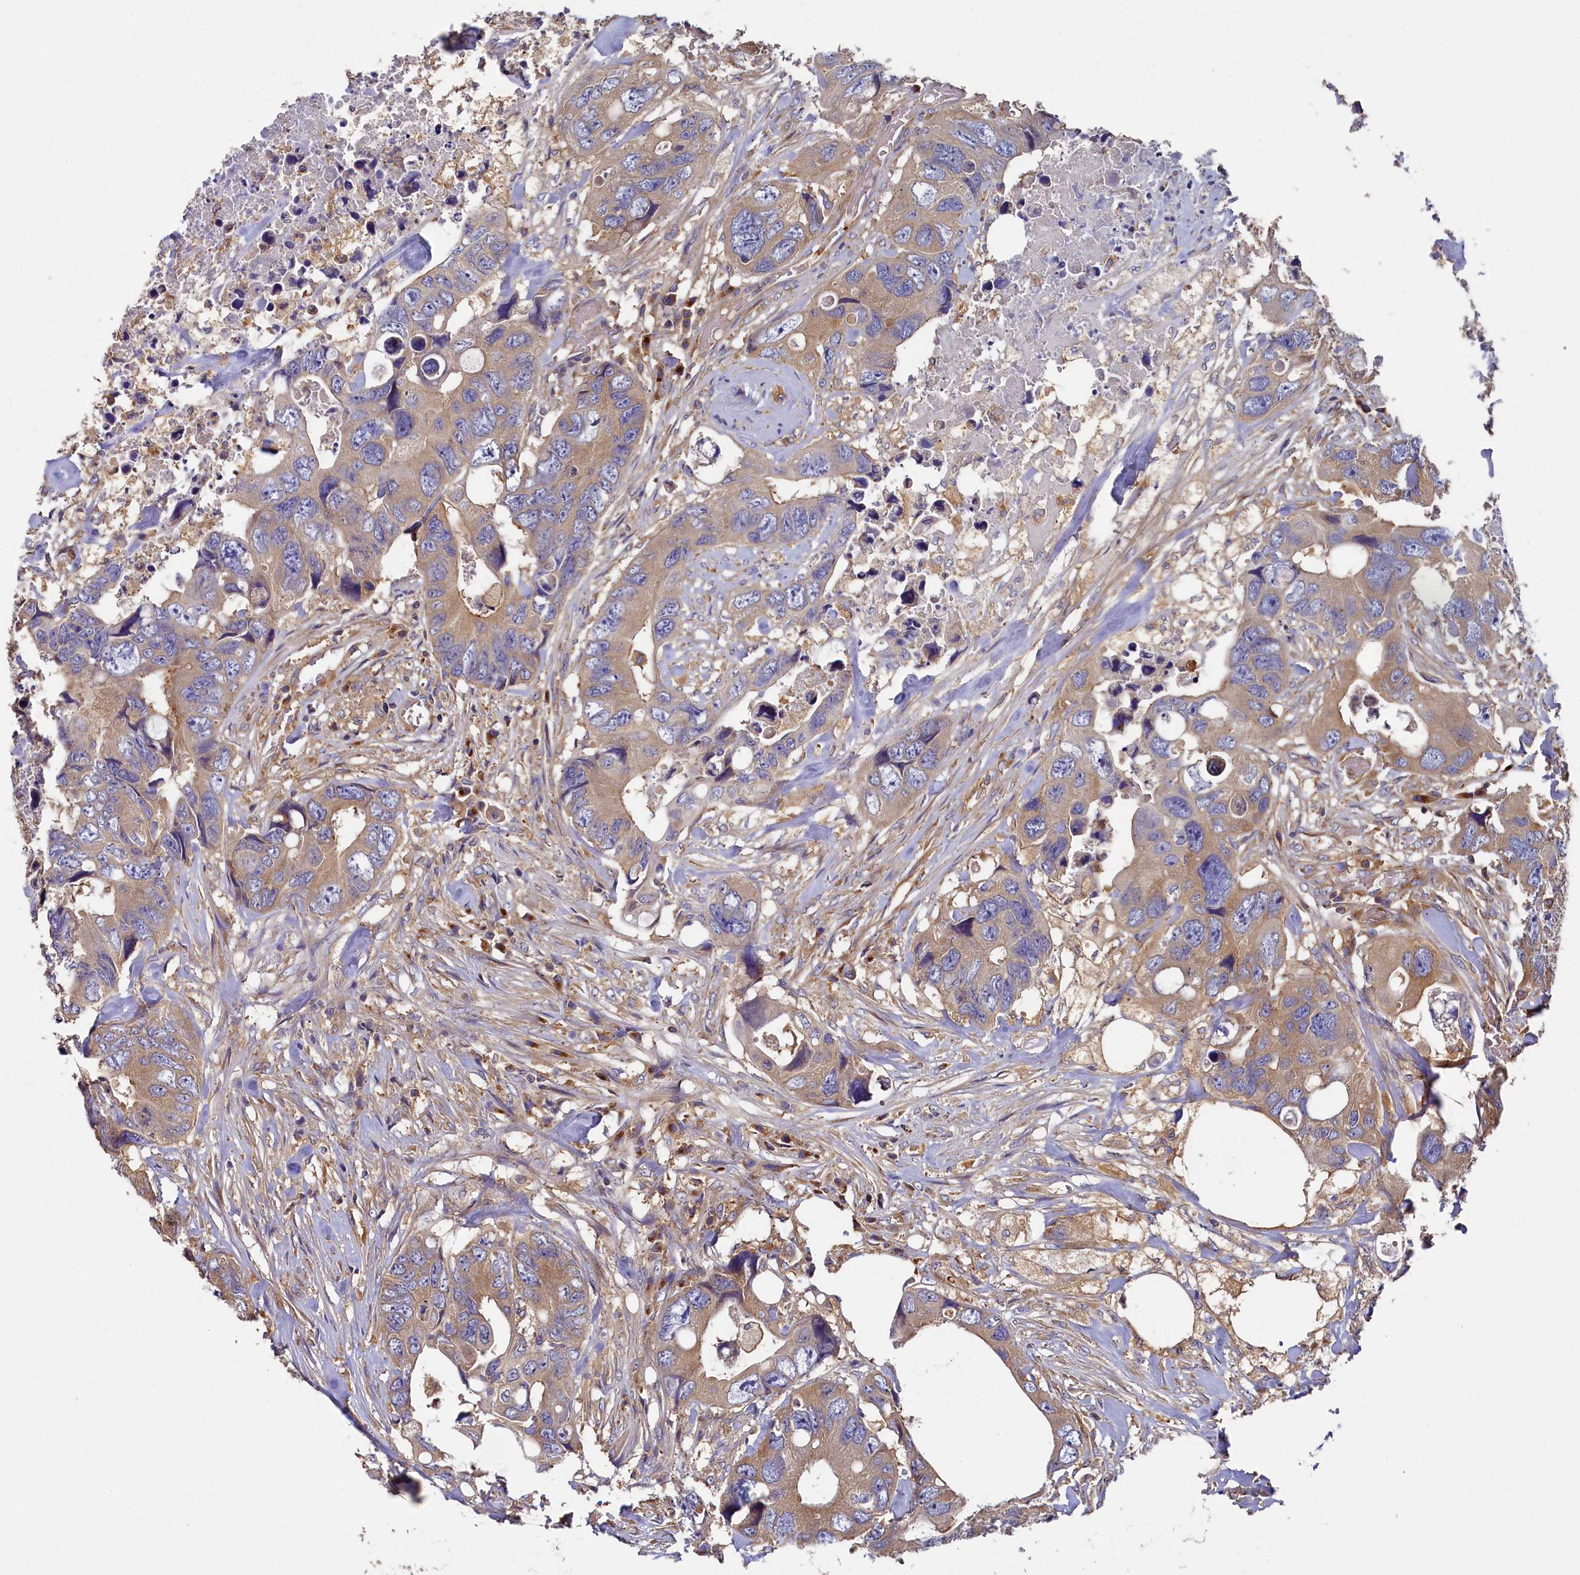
{"staining": {"intensity": "weak", "quantity": "25%-75%", "location": "cytoplasmic/membranous"}, "tissue": "colorectal cancer", "cell_type": "Tumor cells", "image_type": "cancer", "snomed": [{"axis": "morphology", "description": "Adenocarcinoma, NOS"}, {"axis": "topography", "description": "Rectum"}], "caption": "Approximately 25%-75% of tumor cells in adenocarcinoma (colorectal) exhibit weak cytoplasmic/membranous protein expression as visualized by brown immunohistochemical staining.", "gene": "PPIP5K1", "patient": {"sex": "male", "age": 57}}